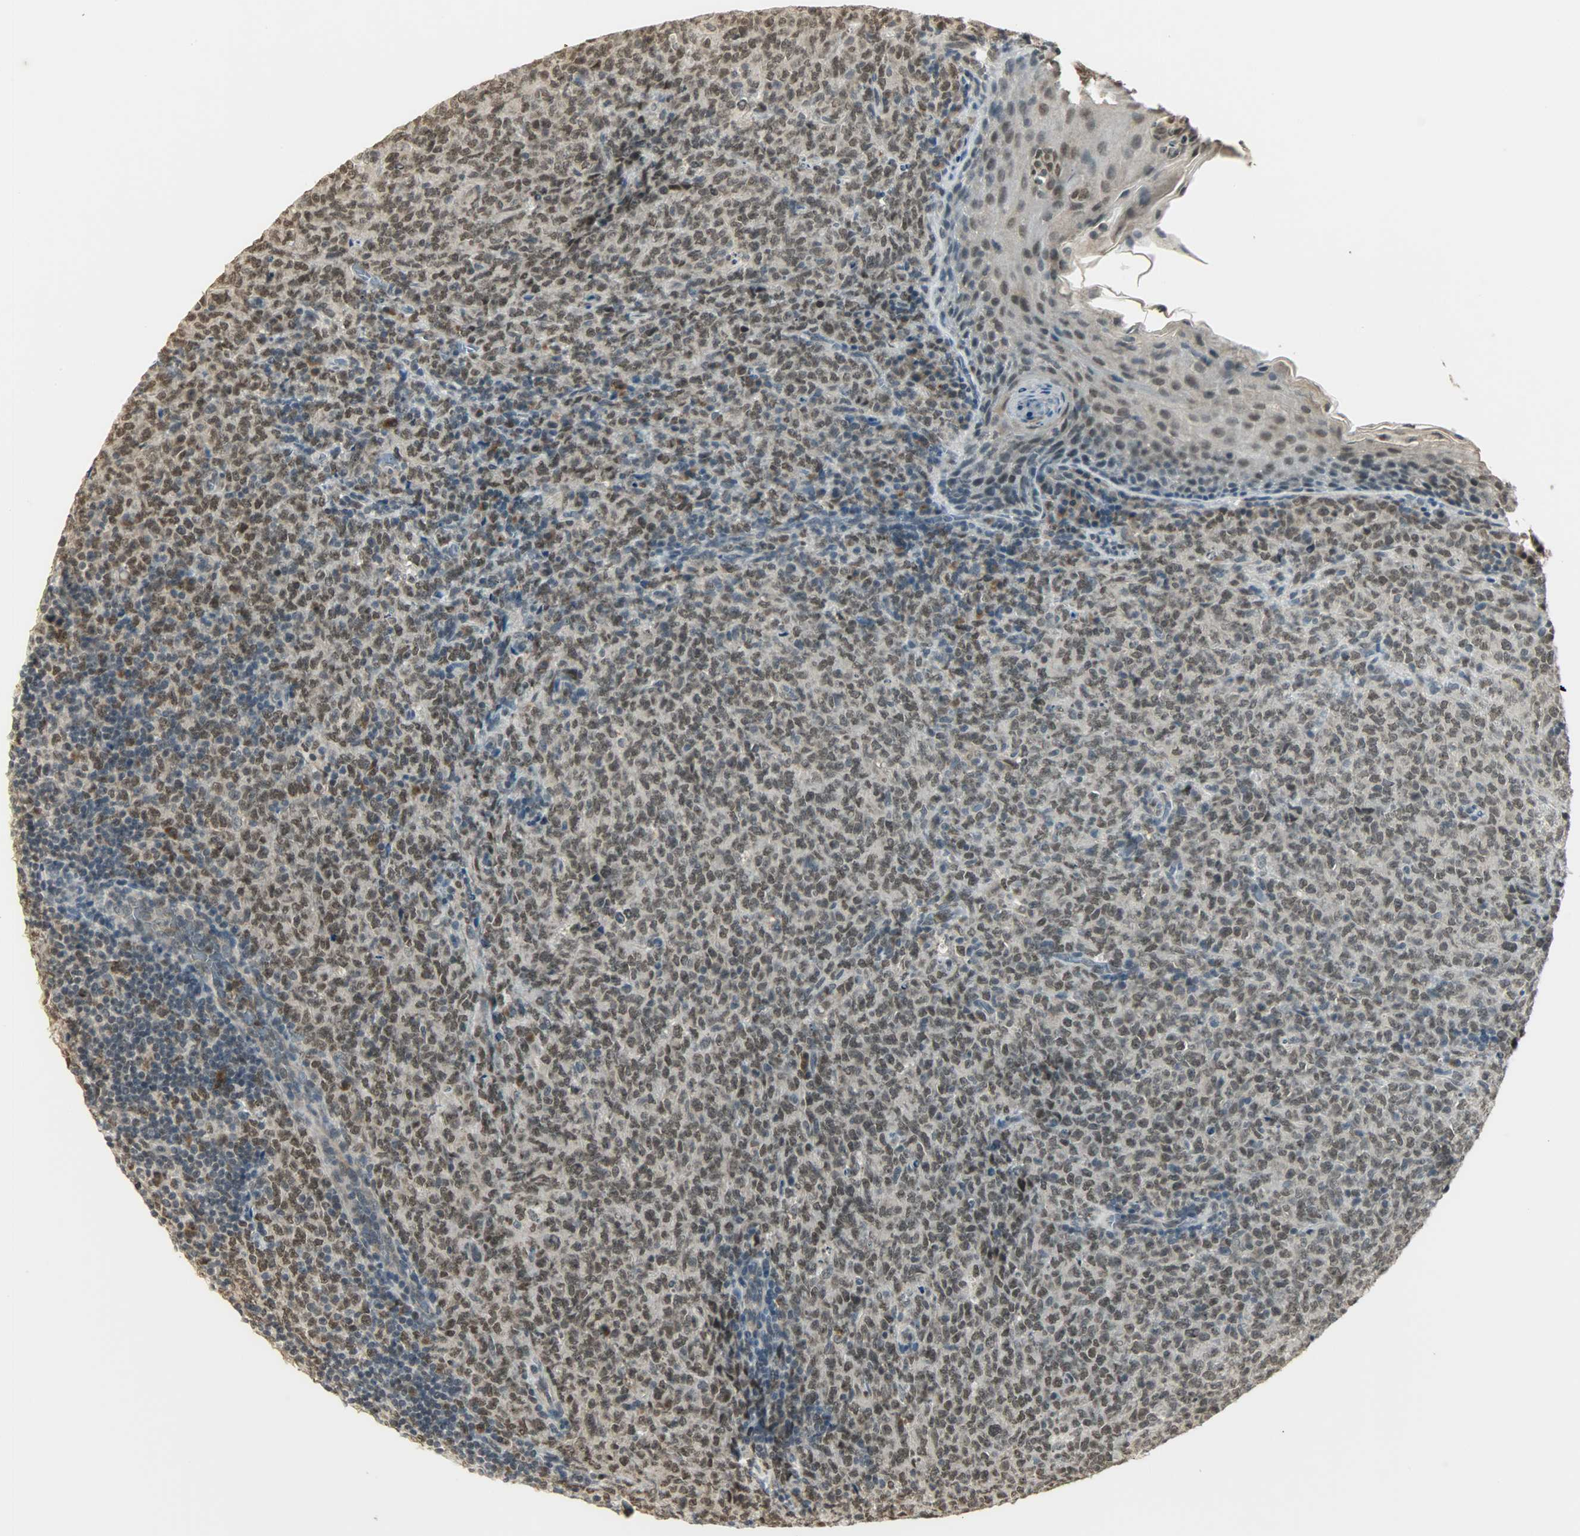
{"staining": {"intensity": "weak", "quantity": ">75%", "location": "nuclear"}, "tissue": "lymphoma", "cell_type": "Tumor cells", "image_type": "cancer", "snomed": [{"axis": "morphology", "description": "Malignant lymphoma, non-Hodgkin's type, High grade"}, {"axis": "topography", "description": "Tonsil"}], "caption": "Weak nuclear expression is seen in about >75% of tumor cells in high-grade malignant lymphoma, non-Hodgkin's type.", "gene": "SMARCA5", "patient": {"sex": "female", "age": 36}}